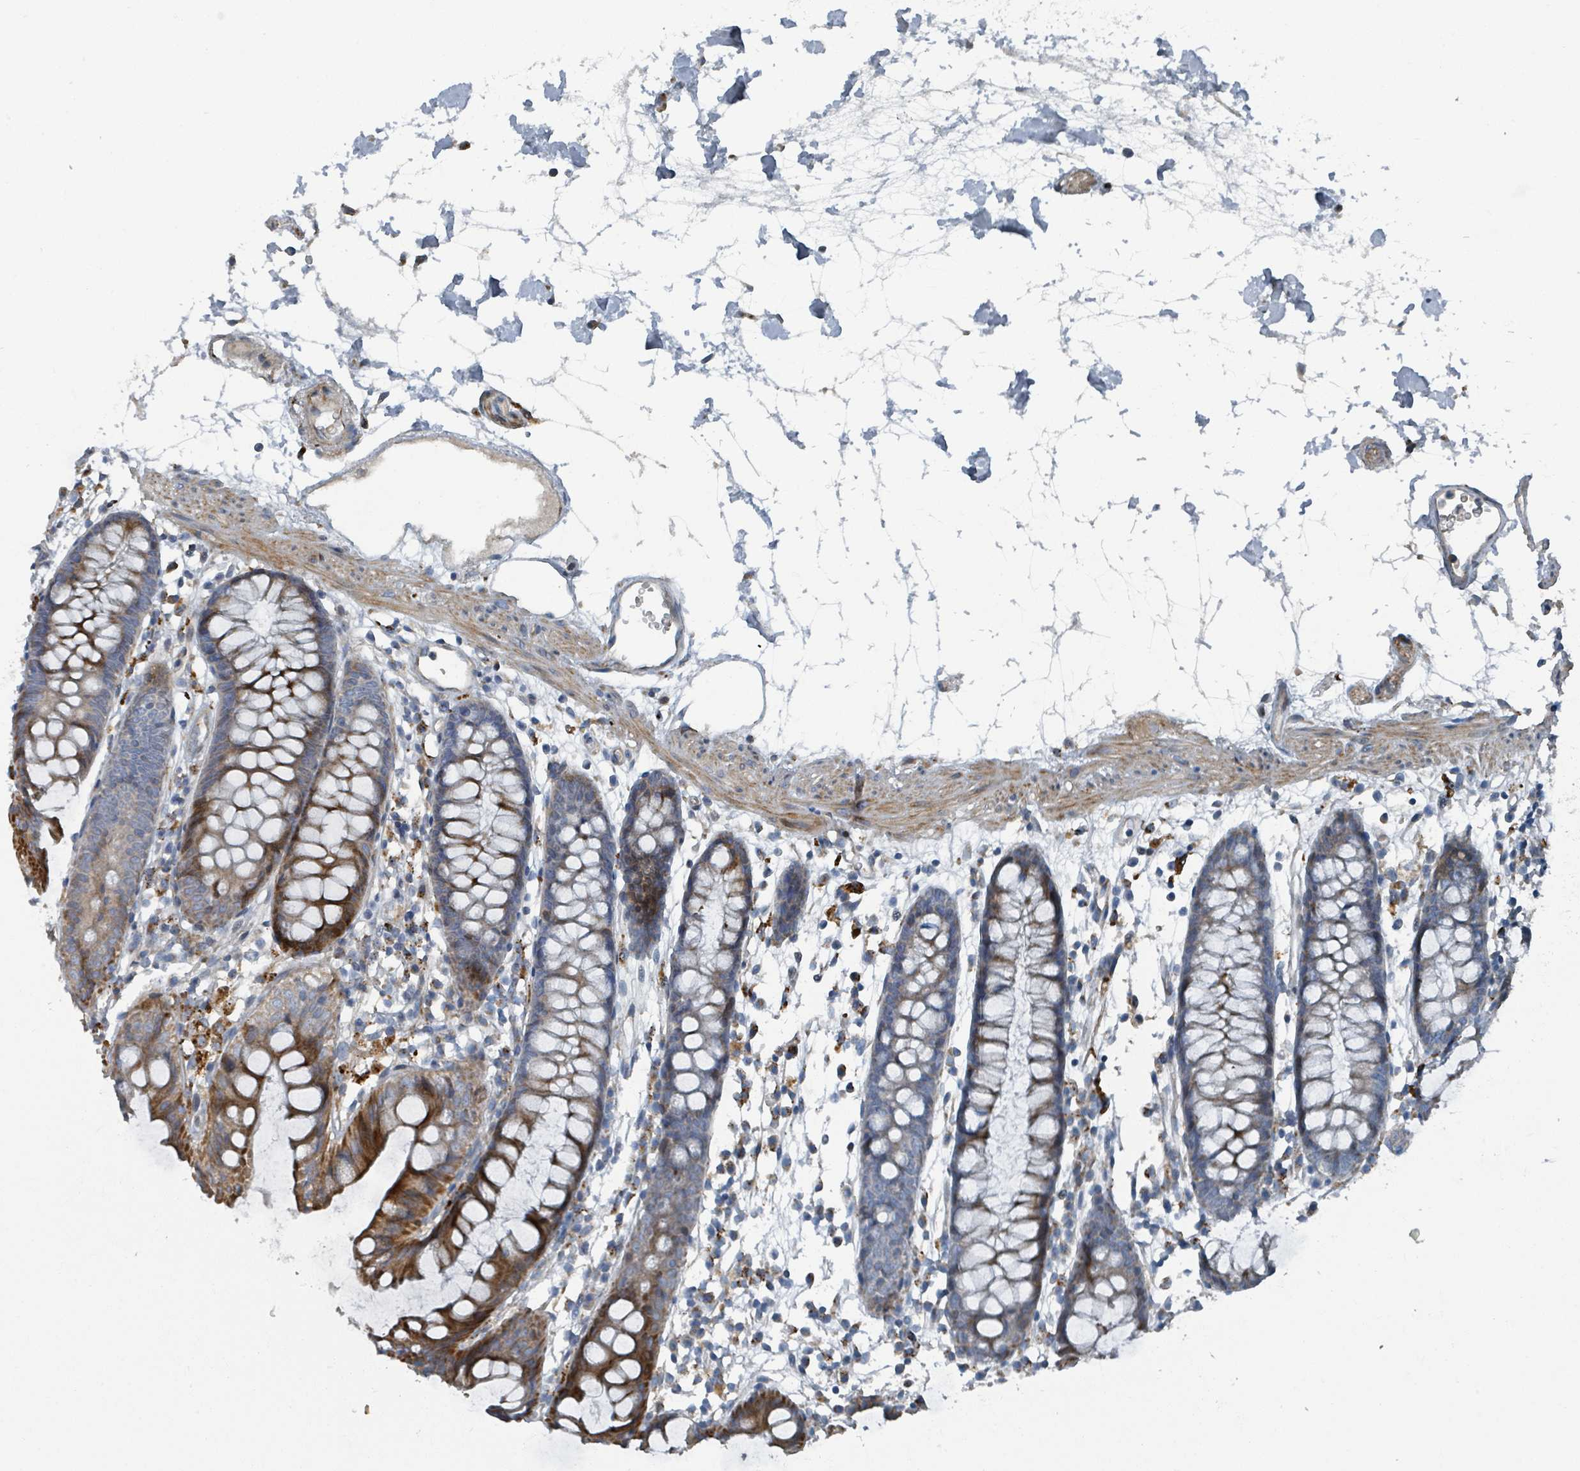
{"staining": {"intensity": "moderate", "quantity": ">75%", "location": "cytoplasmic/membranous"}, "tissue": "colon", "cell_type": "Endothelial cells", "image_type": "normal", "snomed": [{"axis": "morphology", "description": "Normal tissue, NOS"}, {"axis": "topography", "description": "Colon"}], "caption": "Protein analysis of normal colon exhibits moderate cytoplasmic/membranous staining in about >75% of endothelial cells. Nuclei are stained in blue.", "gene": "DIPK2A", "patient": {"sex": "female", "age": 82}}